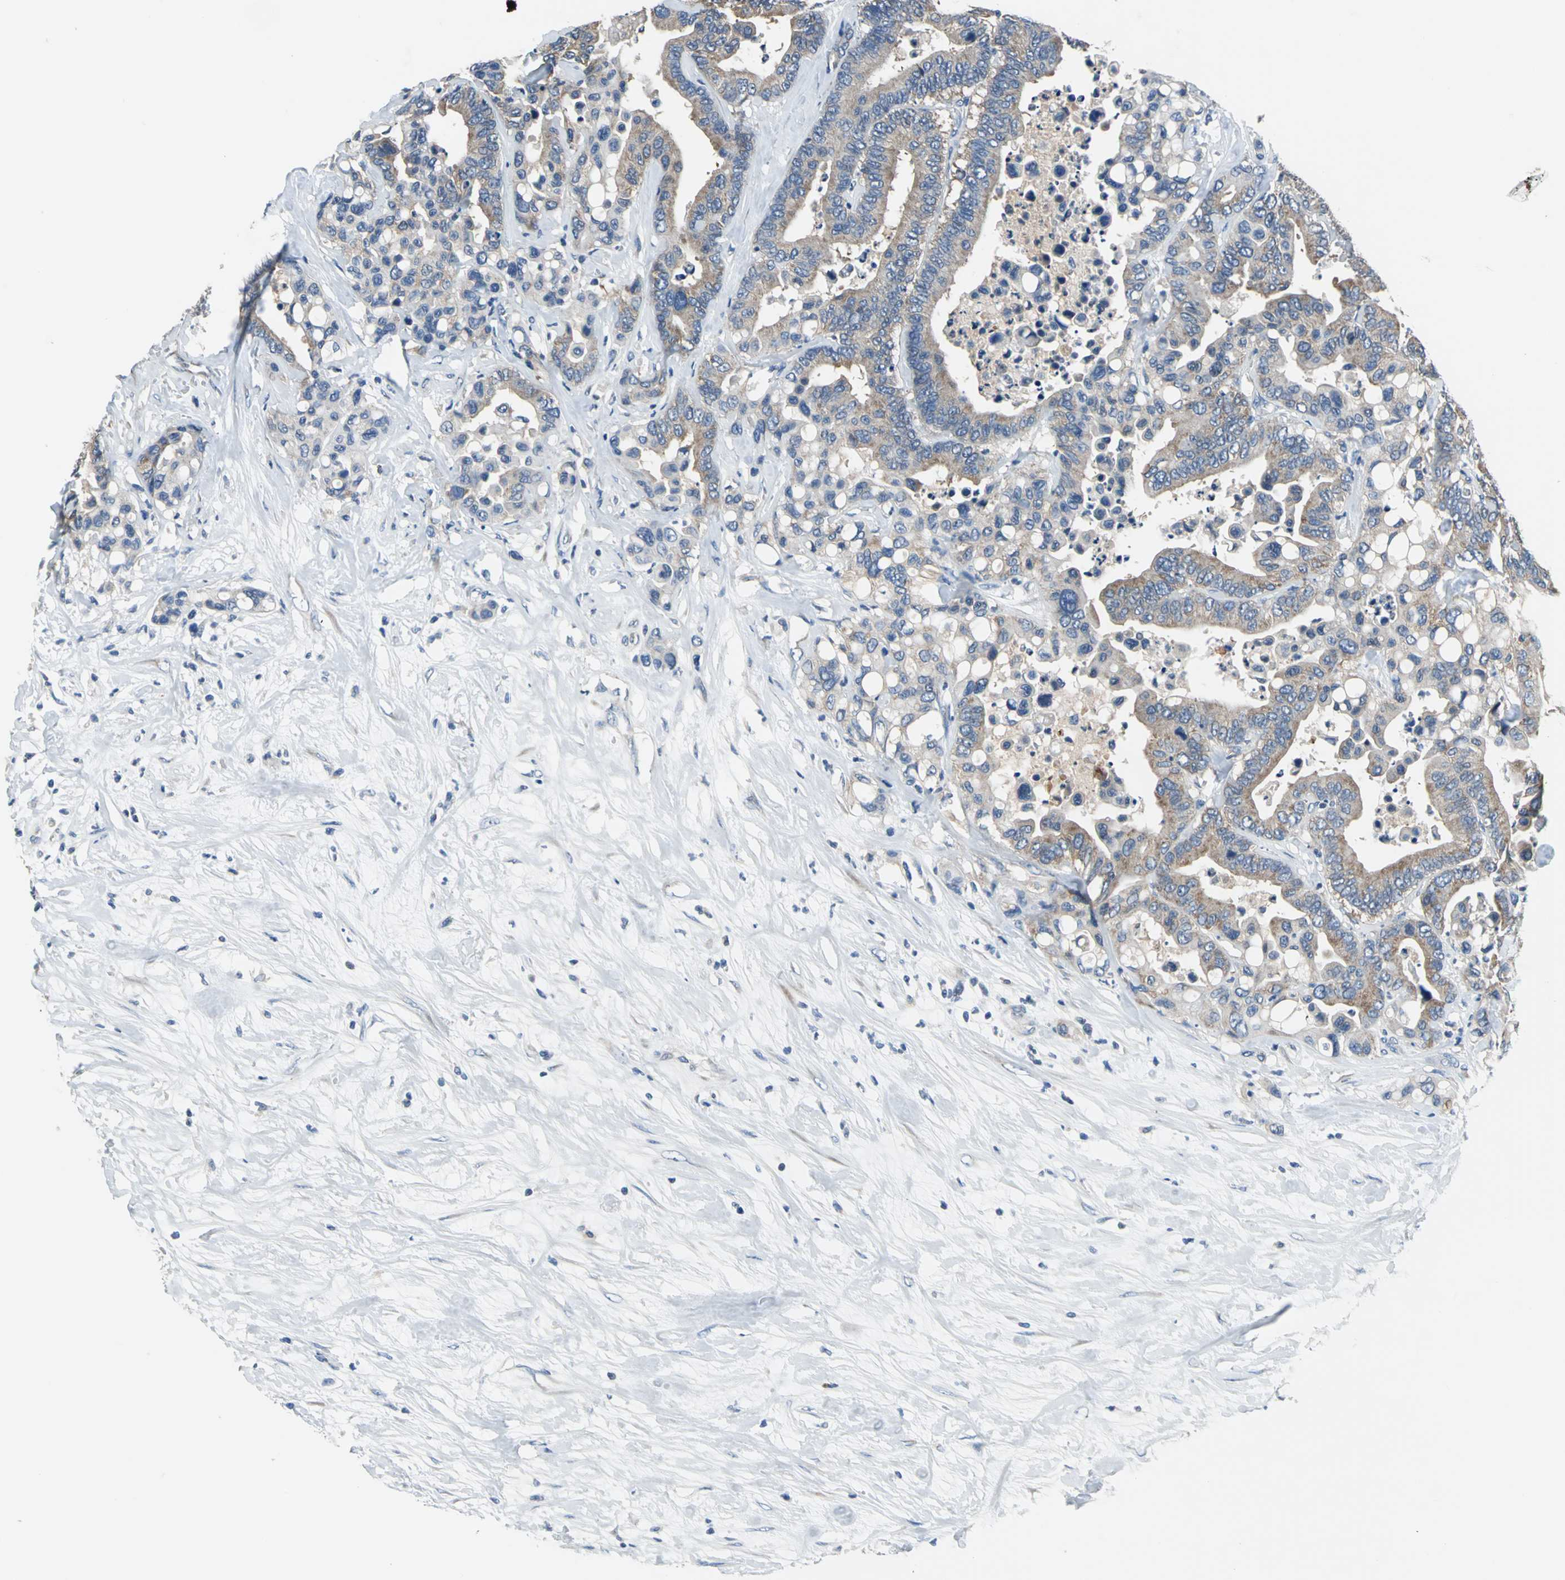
{"staining": {"intensity": "weak", "quantity": ">75%", "location": "cytoplasmic/membranous"}, "tissue": "colorectal cancer", "cell_type": "Tumor cells", "image_type": "cancer", "snomed": [{"axis": "morphology", "description": "Normal tissue, NOS"}, {"axis": "morphology", "description": "Adenocarcinoma, NOS"}, {"axis": "topography", "description": "Colon"}], "caption": "DAB (3,3'-diaminobenzidine) immunohistochemical staining of human colorectal adenocarcinoma displays weak cytoplasmic/membranous protein staining in about >75% of tumor cells.", "gene": "PRKCA", "patient": {"sex": "male", "age": 82}}